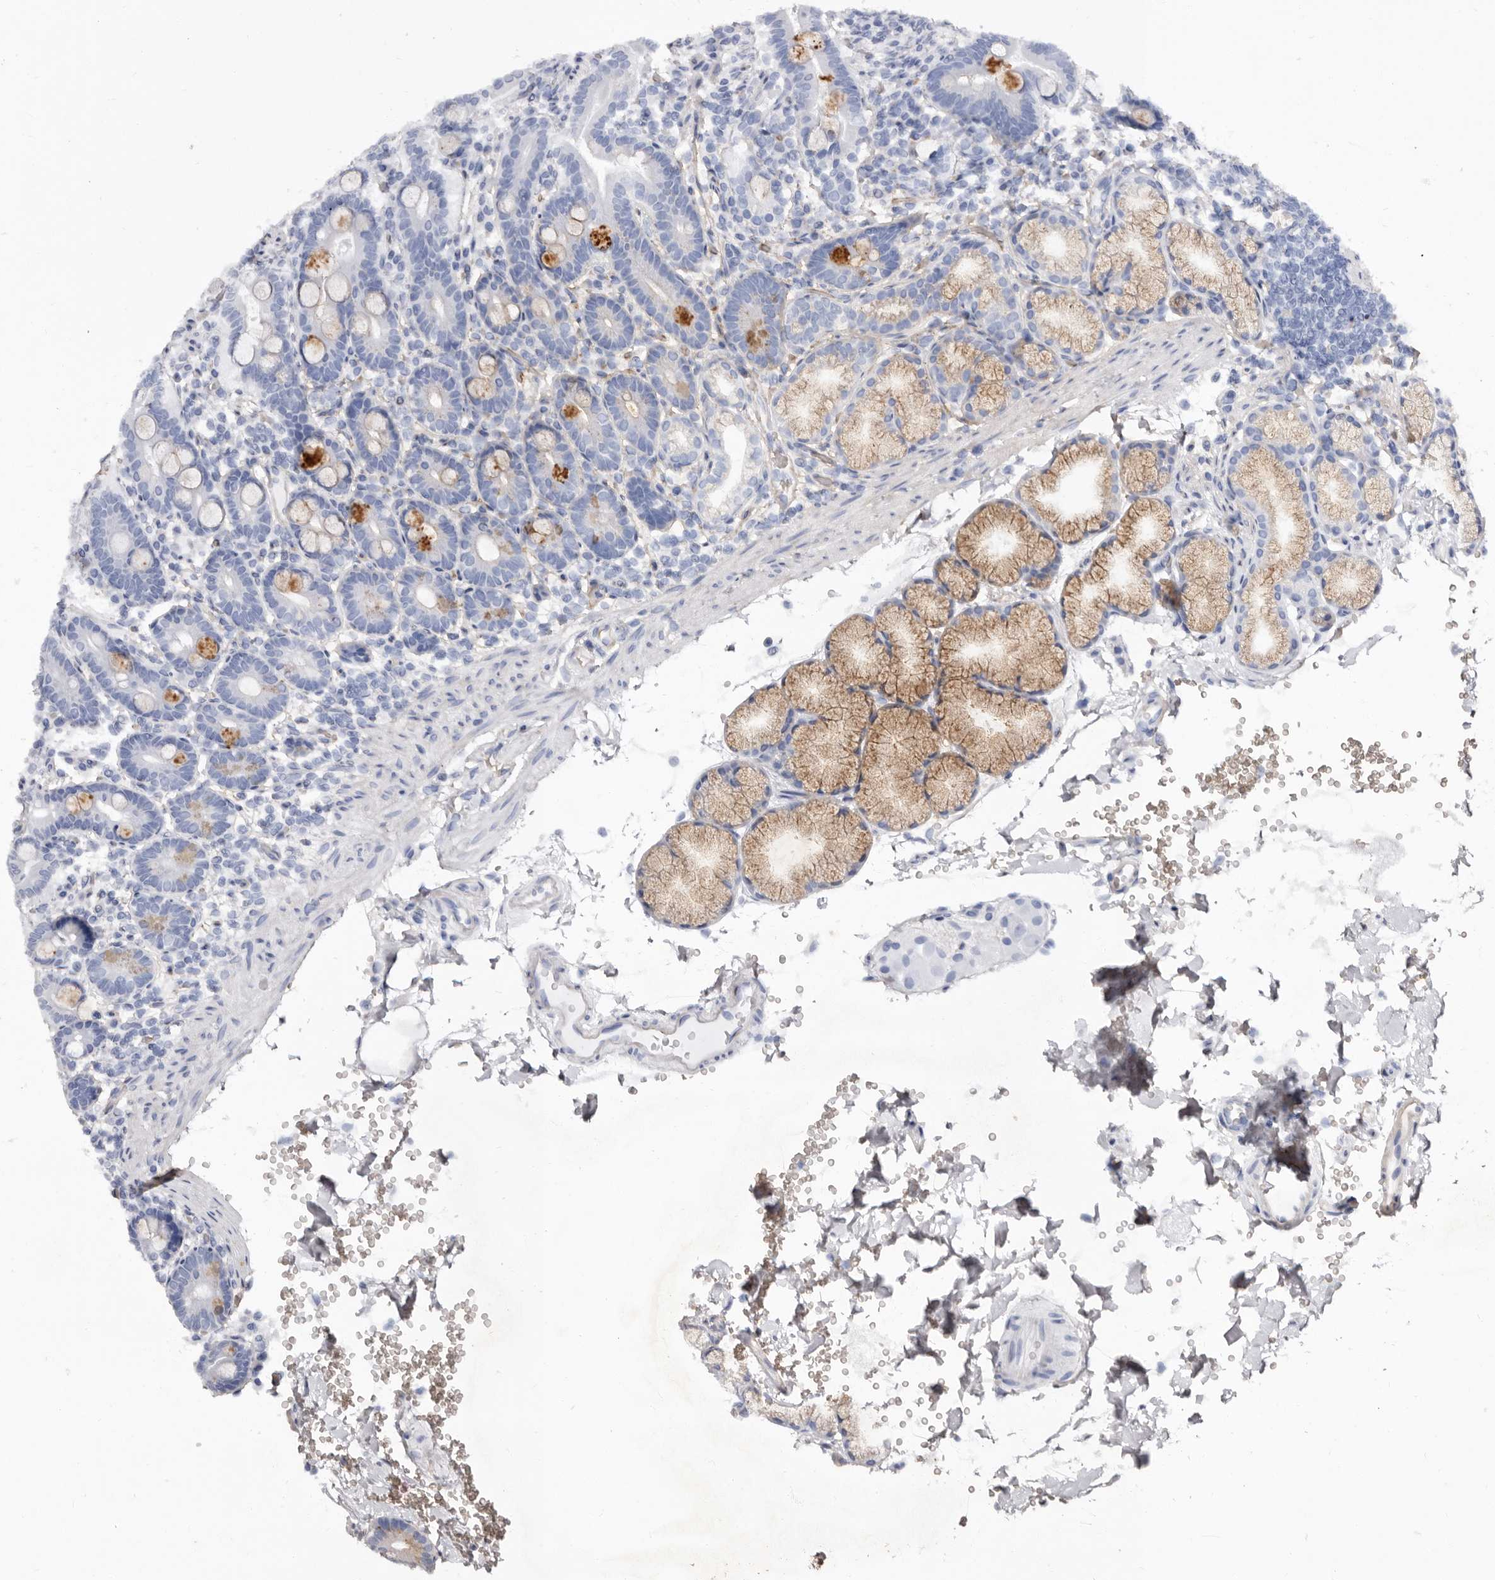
{"staining": {"intensity": "strong", "quantity": "25%-75%", "location": "cytoplasmic/membranous"}, "tissue": "duodenum", "cell_type": "Glandular cells", "image_type": "normal", "snomed": [{"axis": "morphology", "description": "Normal tissue, NOS"}, {"axis": "topography", "description": "Duodenum"}], "caption": "DAB (3,3'-diaminobenzidine) immunohistochemical staining of unremarkable duodenum reveals strong cytoplasmic/membranous protein expression in about 25%-75% of glandular cells. (DAB IHC, brown staining for protein, blue staining for nuclei).", "gene": "GPR27", "patient": {"sex": "male", "age": 54}}